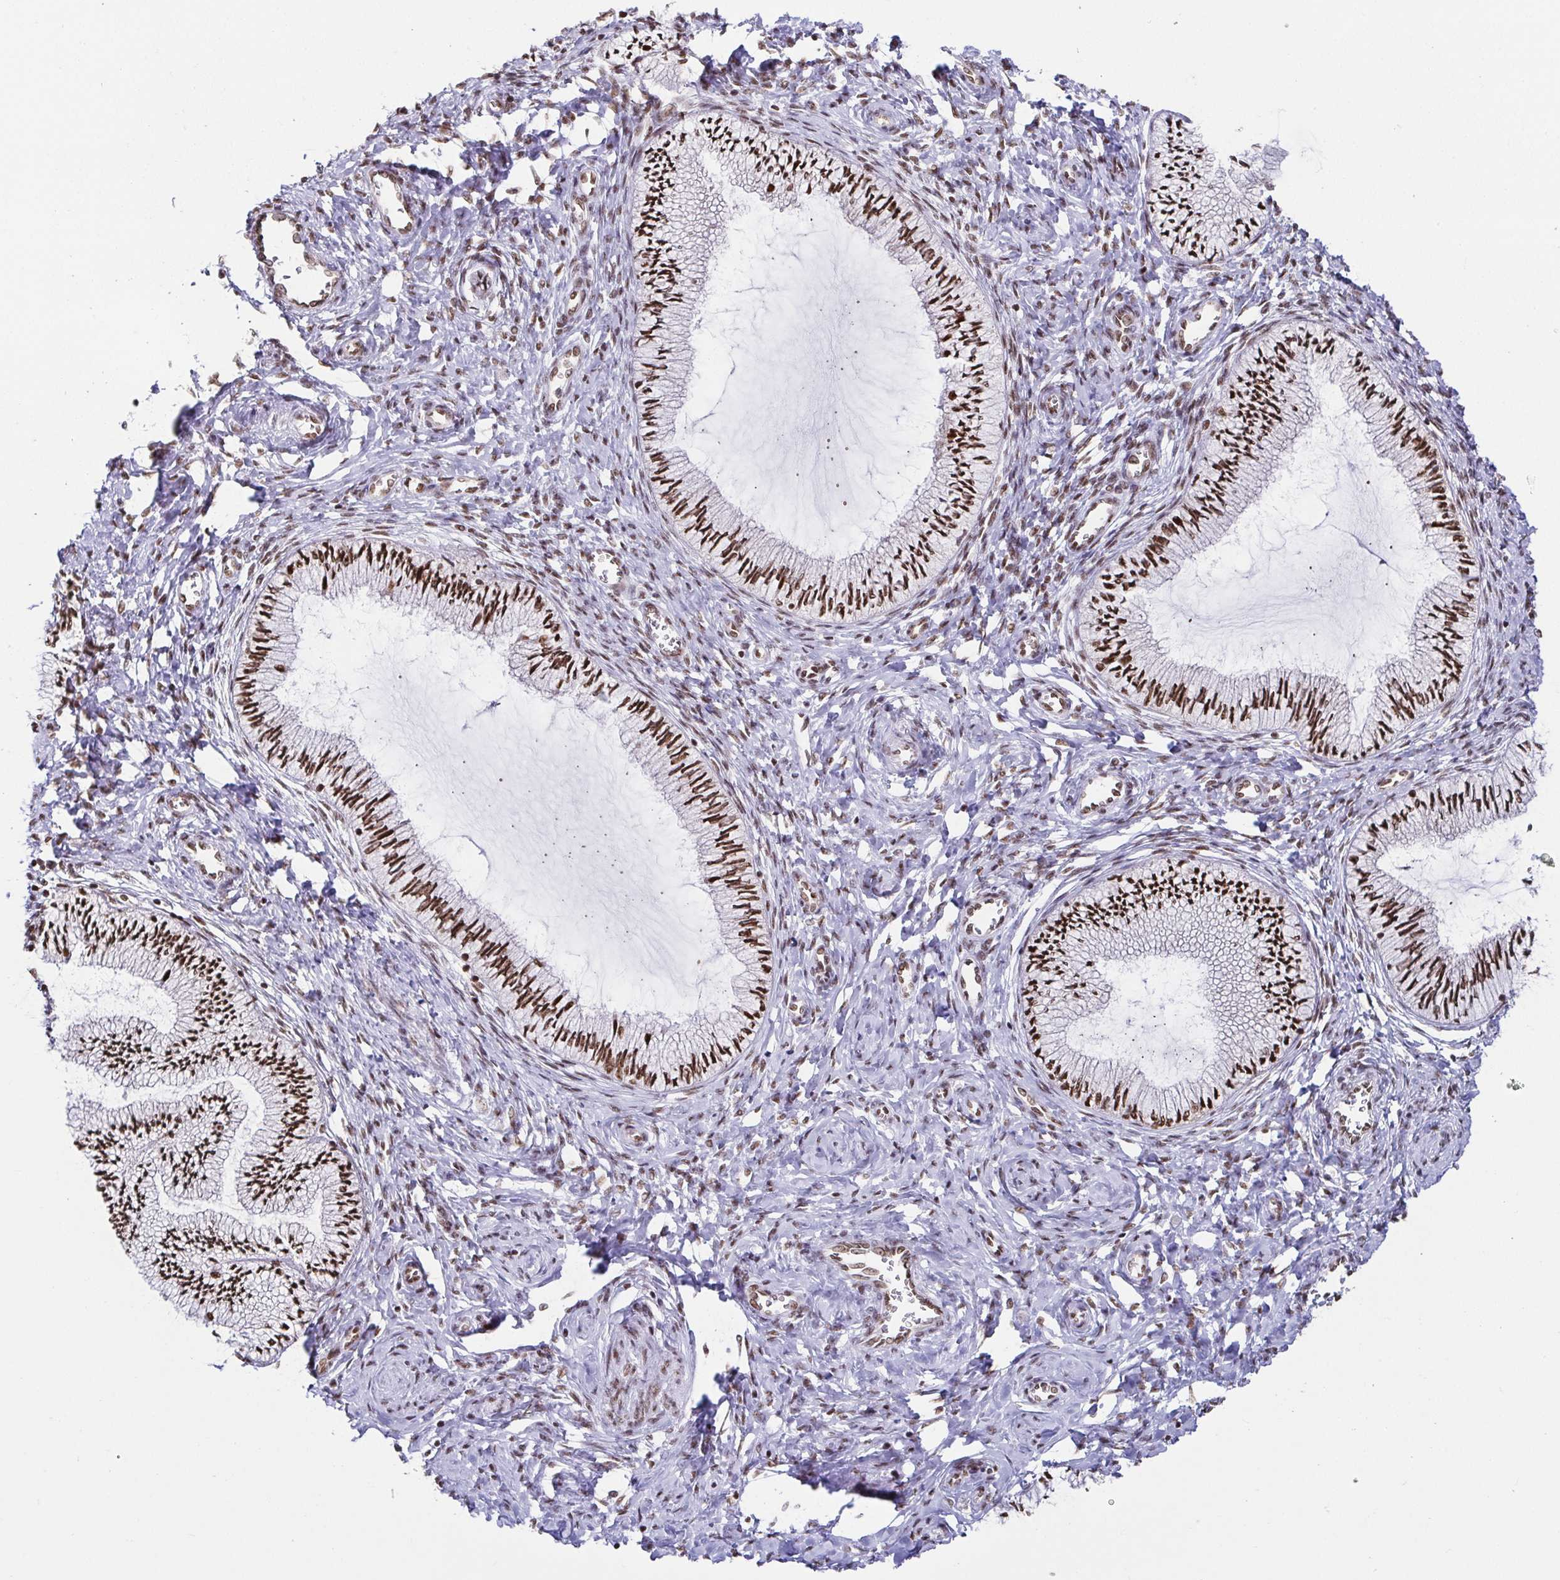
{"staining": {"intensity": "strong", "quantity": "25%-75%", "location": "nuclear"}, "tissue": "cervix", "cell_type": "Glandular cells", "image_type": "normal", "snomed": [{"axis": "morphology", "description": "Normal tissue, NOS"}, {"axis": "topography", "description": "Cervix"}], "caption": "The image reveals immunohistochemical staining of benign cervix. There is strong nuclear staining is identified in about 25%-75% of glandular cells. The staining was performed using DAB to visualize the protein expression in brown, while the nuclei were stained in blue with hematoxylin (Magnification: 20x).", "gene": "EWSR1", "patient": {"sex": "female", "age": 24}}